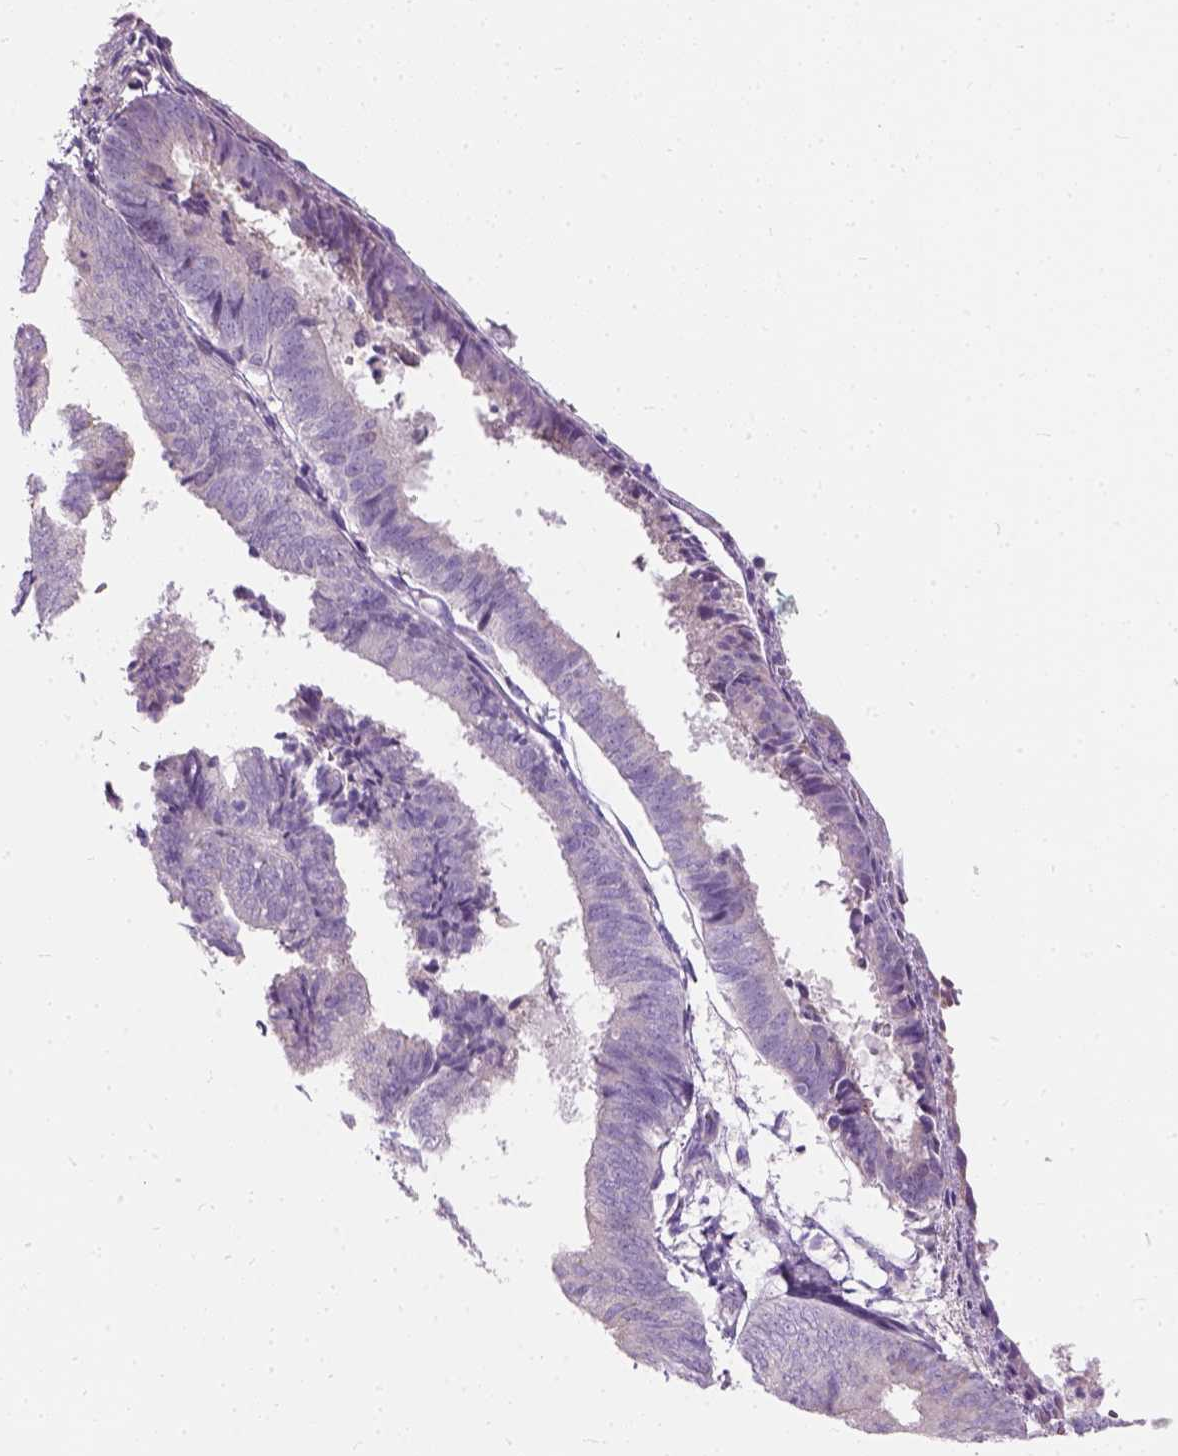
{"staining": {"intensity": "negative", "quantity": "none", "location": "none"}, "tissue": "endometrium", "cell_type": "Cells in endometrial stroma", "image_type": "normal", "snomed": [{"axis": "morphology", "description": "Normal tissue, NOS"}, {"axis": "topography", "description": "Endometrium"}], "caption": "The histopathology image displays no staining of cells in endometrial stroma in unremarkable endometrium.", "gene": "TRIM72", "patient": {"sex": "female", "age": 50}}